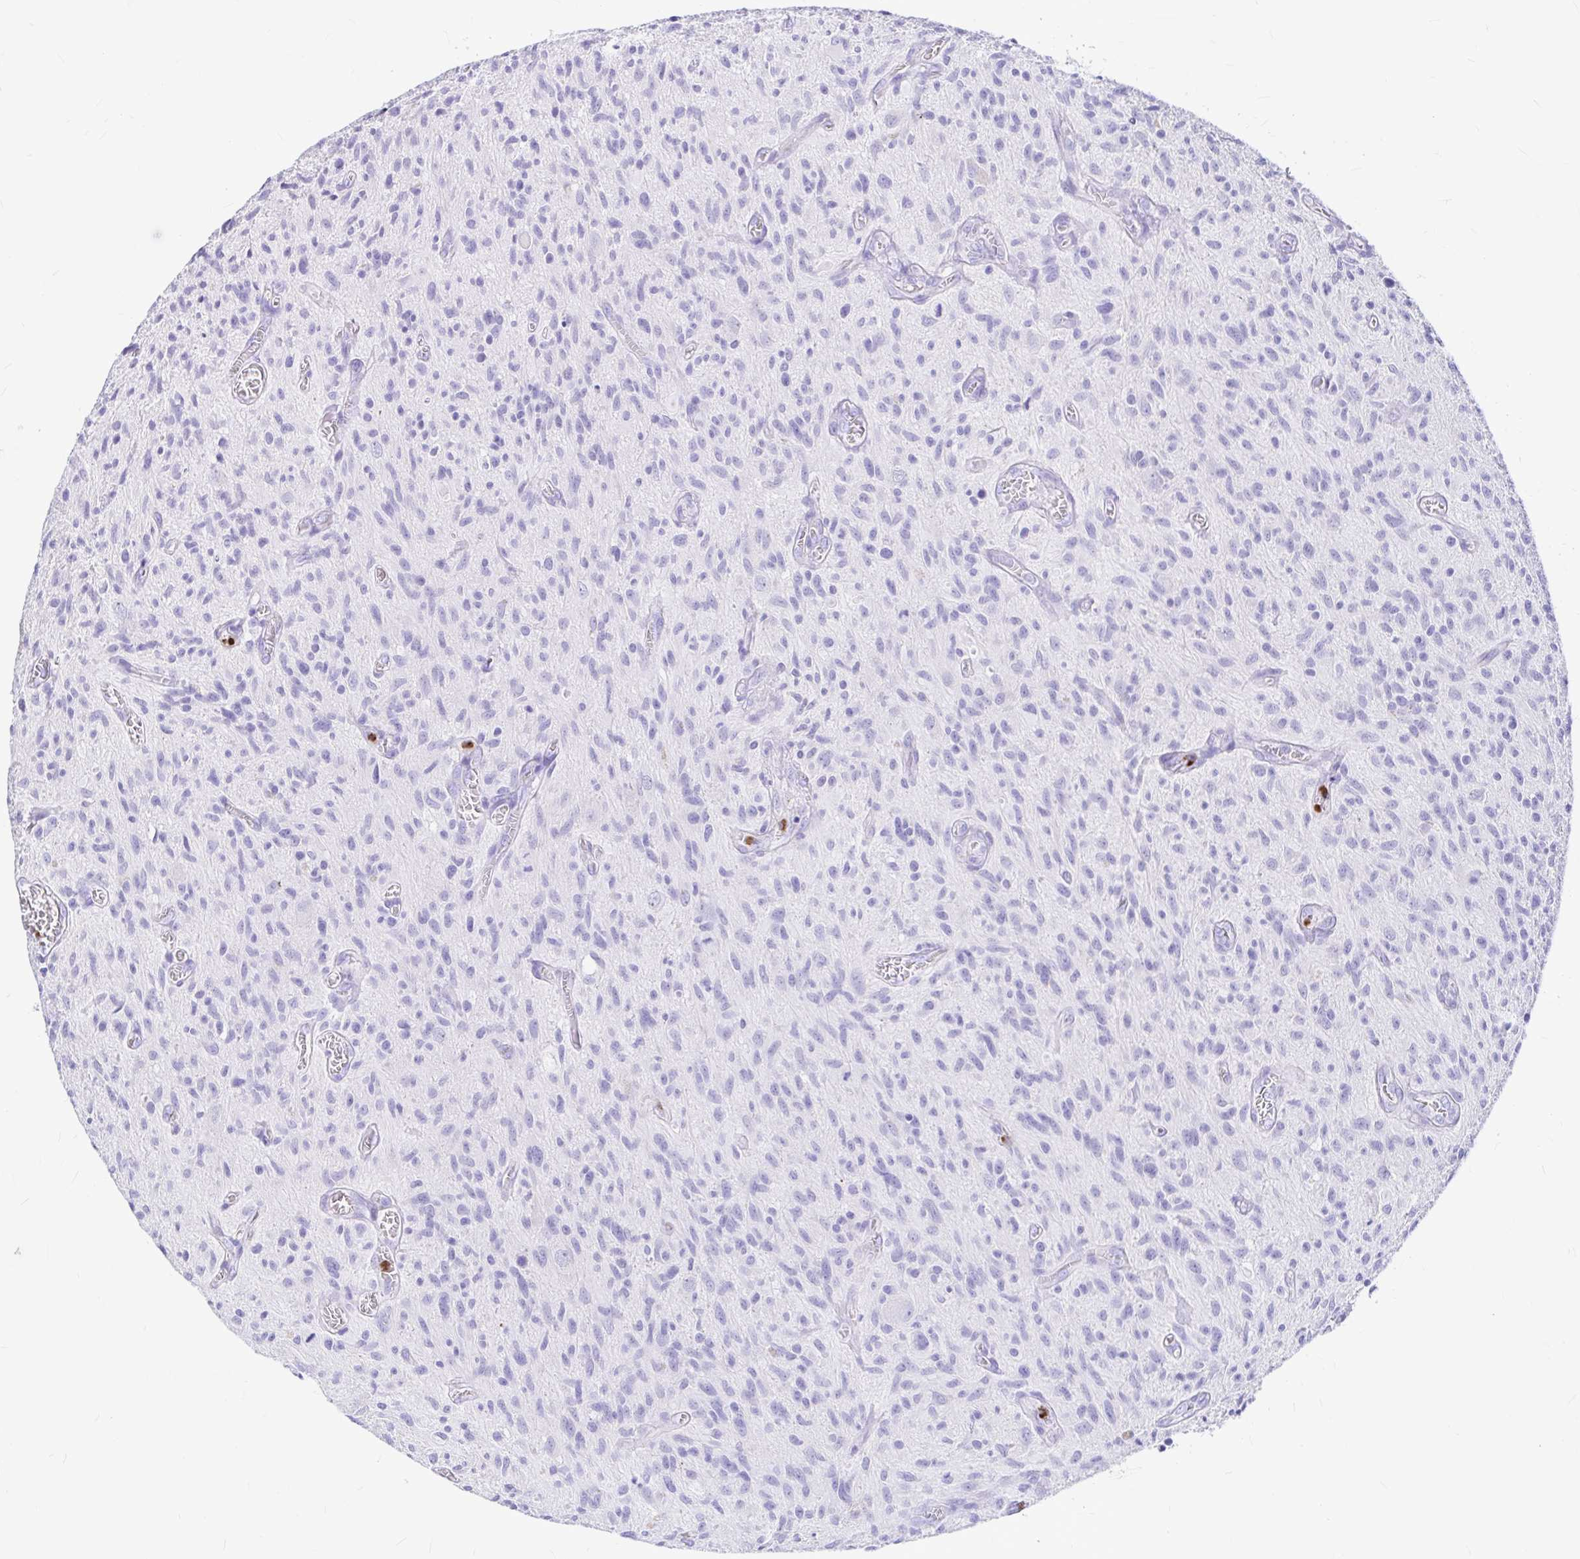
{"staining": {"intensity": "negative", "quantity": "none", "location": "none"}, "tissue": "glioma", "cell_type": "Tumor cells", "image_type": "cancer", "snomed": [{"axis": "morphology", "description": "Glioma, malignant, High grade"}, {"axis": "topography", "description": "Brain"}], "caption": "This is an IHC image of glioma. There is no expression in tumor cells.", "gene": "CLEC1B", "patient": {"sex": "male", "age": 75}}